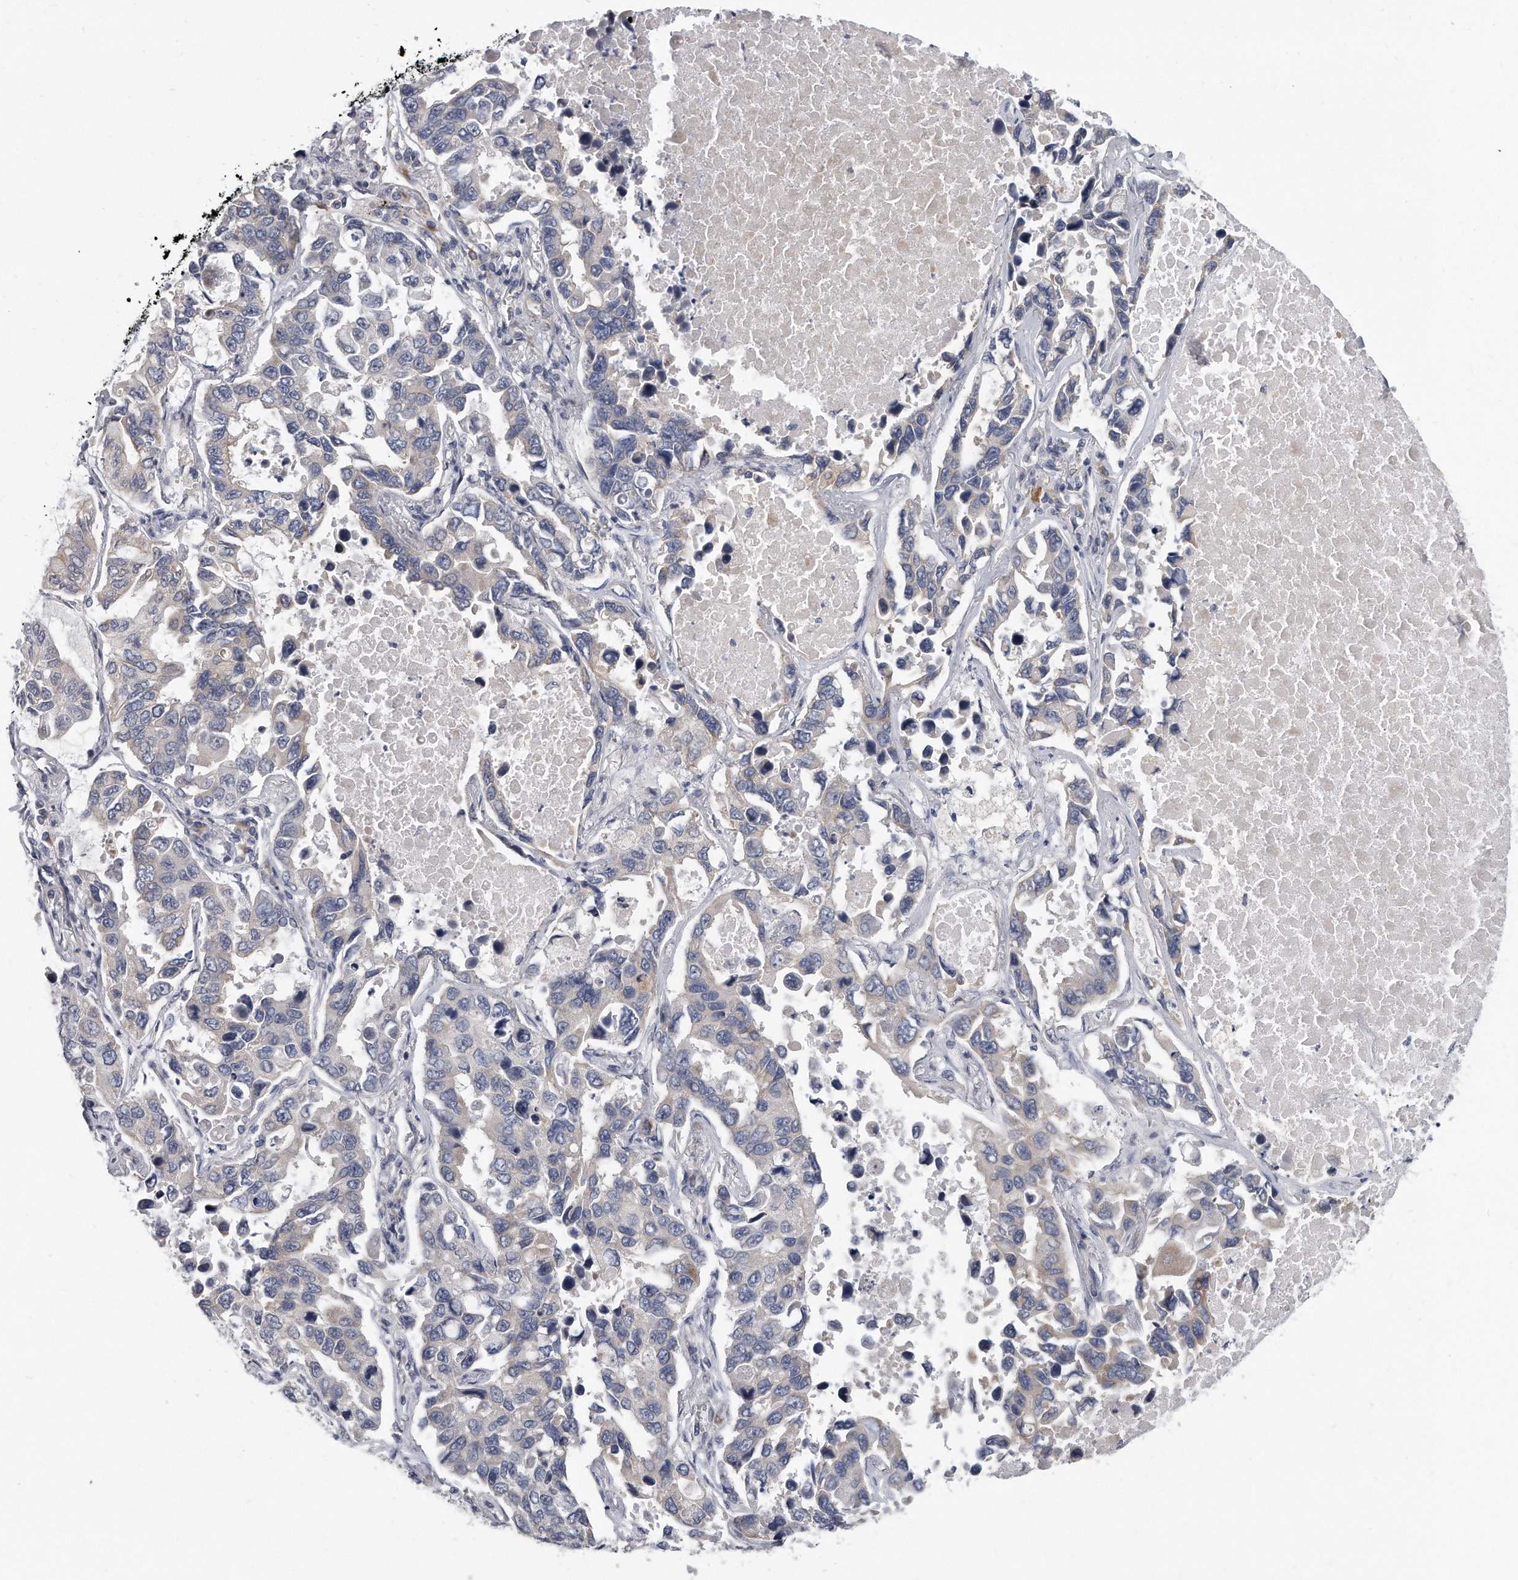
{"staining": {"intensity": "negative", "quantity": "none", "location": "none"}, "tissue": "lung cancer", "cell_type": "Tumor cells", "image_type": "cancer", "snomed": [{"axis": "morphology", "description": "Adenocarcinoma, NOS"}, {"axis": "topography", "description": "Lung"}], "caption": "This is an IHC micrograph of human adenocarcinoma (lung). There is no positivity in tumor cells.", "gene": "PLEKHA6", "patient": {"sex": "male", "age": 64}}